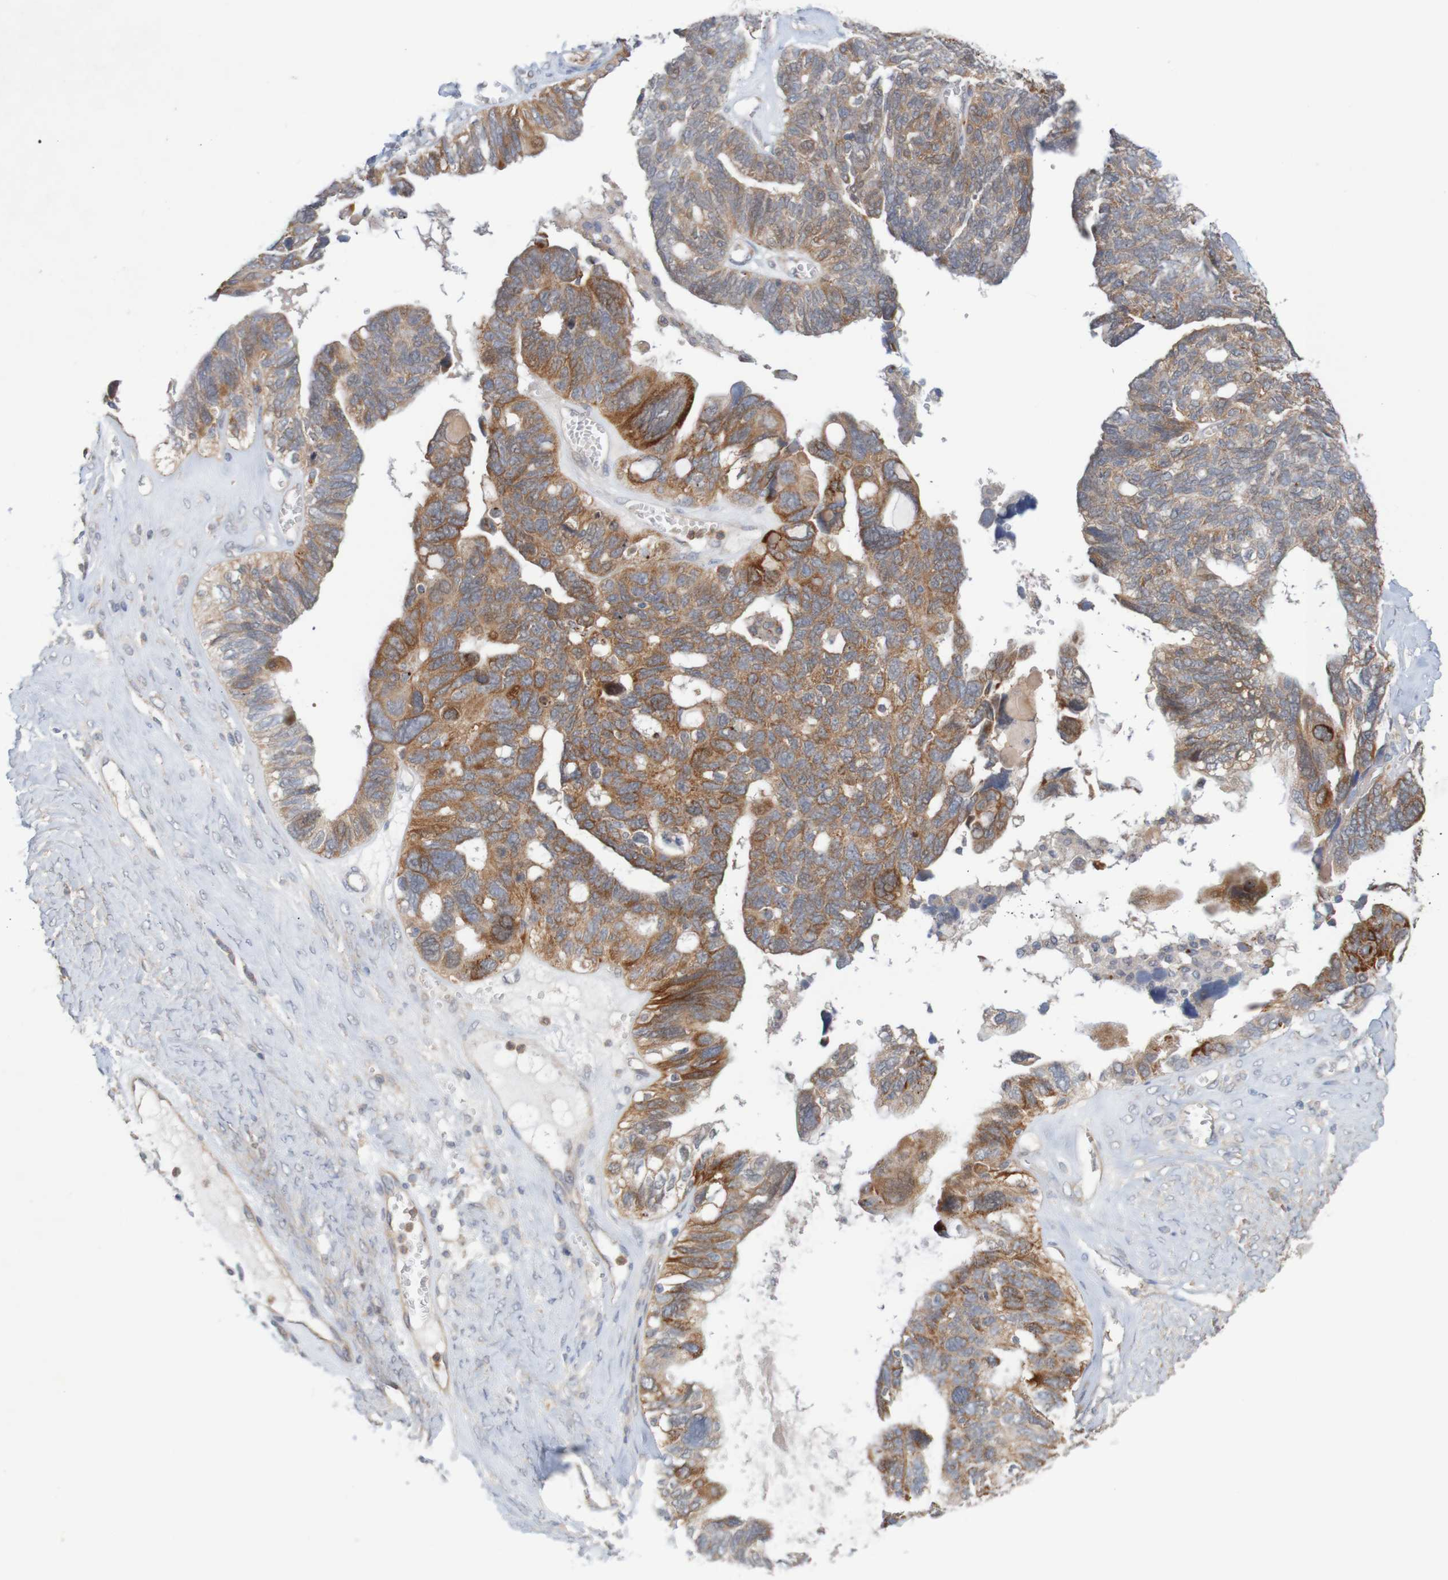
{"staining": {"intensity": "strong", "quantity": ">75%", "location": "cytoplasmic/membranous"}, "tissue": "ovarian cancer", "cell_type": "Tumor cells", "image_type": "cancer", "snomed": [{"axis": "morphology", "description": "Cystadenocarcinoma, serous, NOS"}, {"axis": "topography", "description": "Ovary"}], "caption": "A brown stain shows strong cytoplasmic/membranous expression of a protein in human ovarian cancer tumor cells.", "gene": "NAV2", "patient": {"sex": "female", "age": 79}}